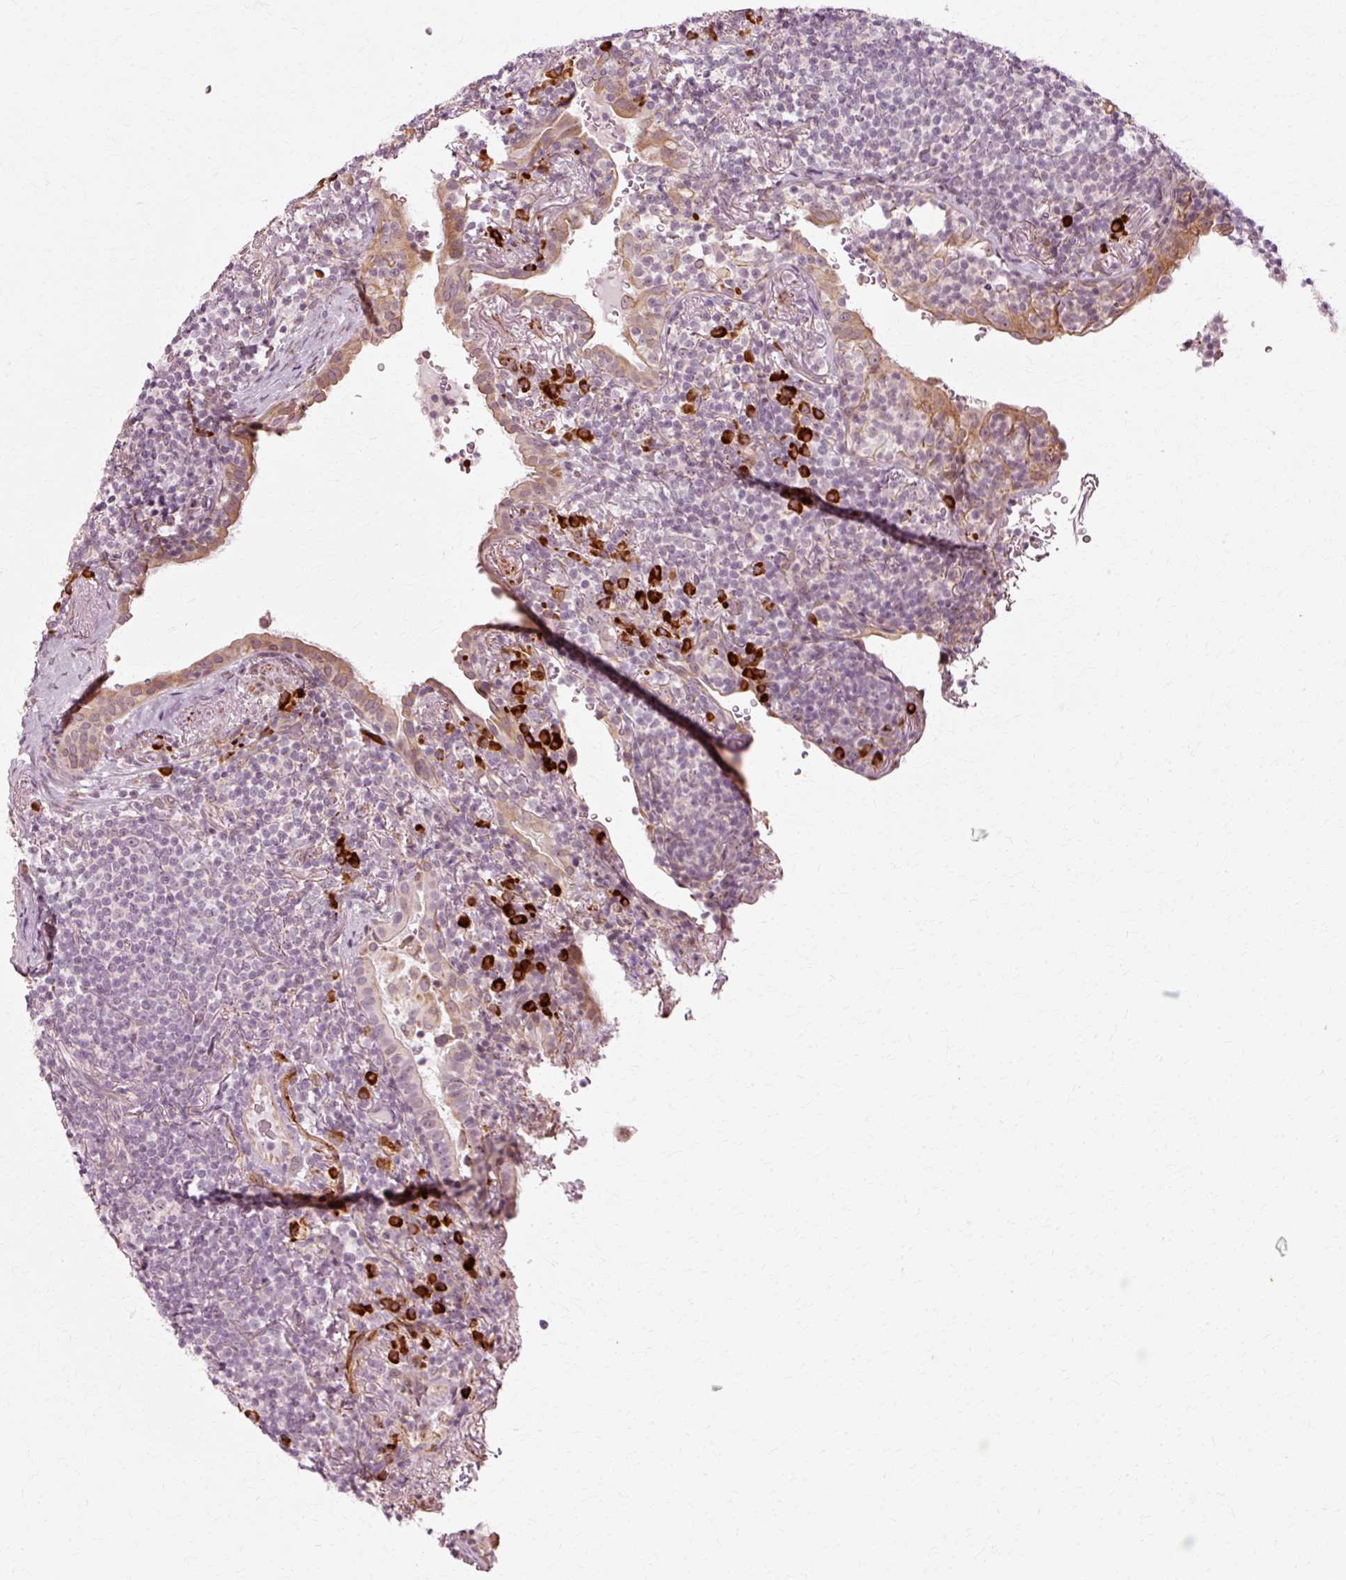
{"staining": {"intensity": "negative", "quantity": "none", "location": "none"}, "tissue": "lymphoma", "cell_type": "Tumor cells", "image_type": "cancer", "snomed": [{"axis": "morphology", "description": "Malignant lymphoma, non-Hodgkin's type, Low grade"}, {"axis": "topography", "description": "Lung"}], "caption": "High magnification brightfield microscopy of low-grade malignant lymphoma, non-Hodgkin's type stained with DAB (3,3'-diaminobenzidine) (brown) and counterstained with hematoxylin (blue): tumor cells show no significant staining.", "gene": "RGPD5", "patient": {"sex": "female", "age": 71}}